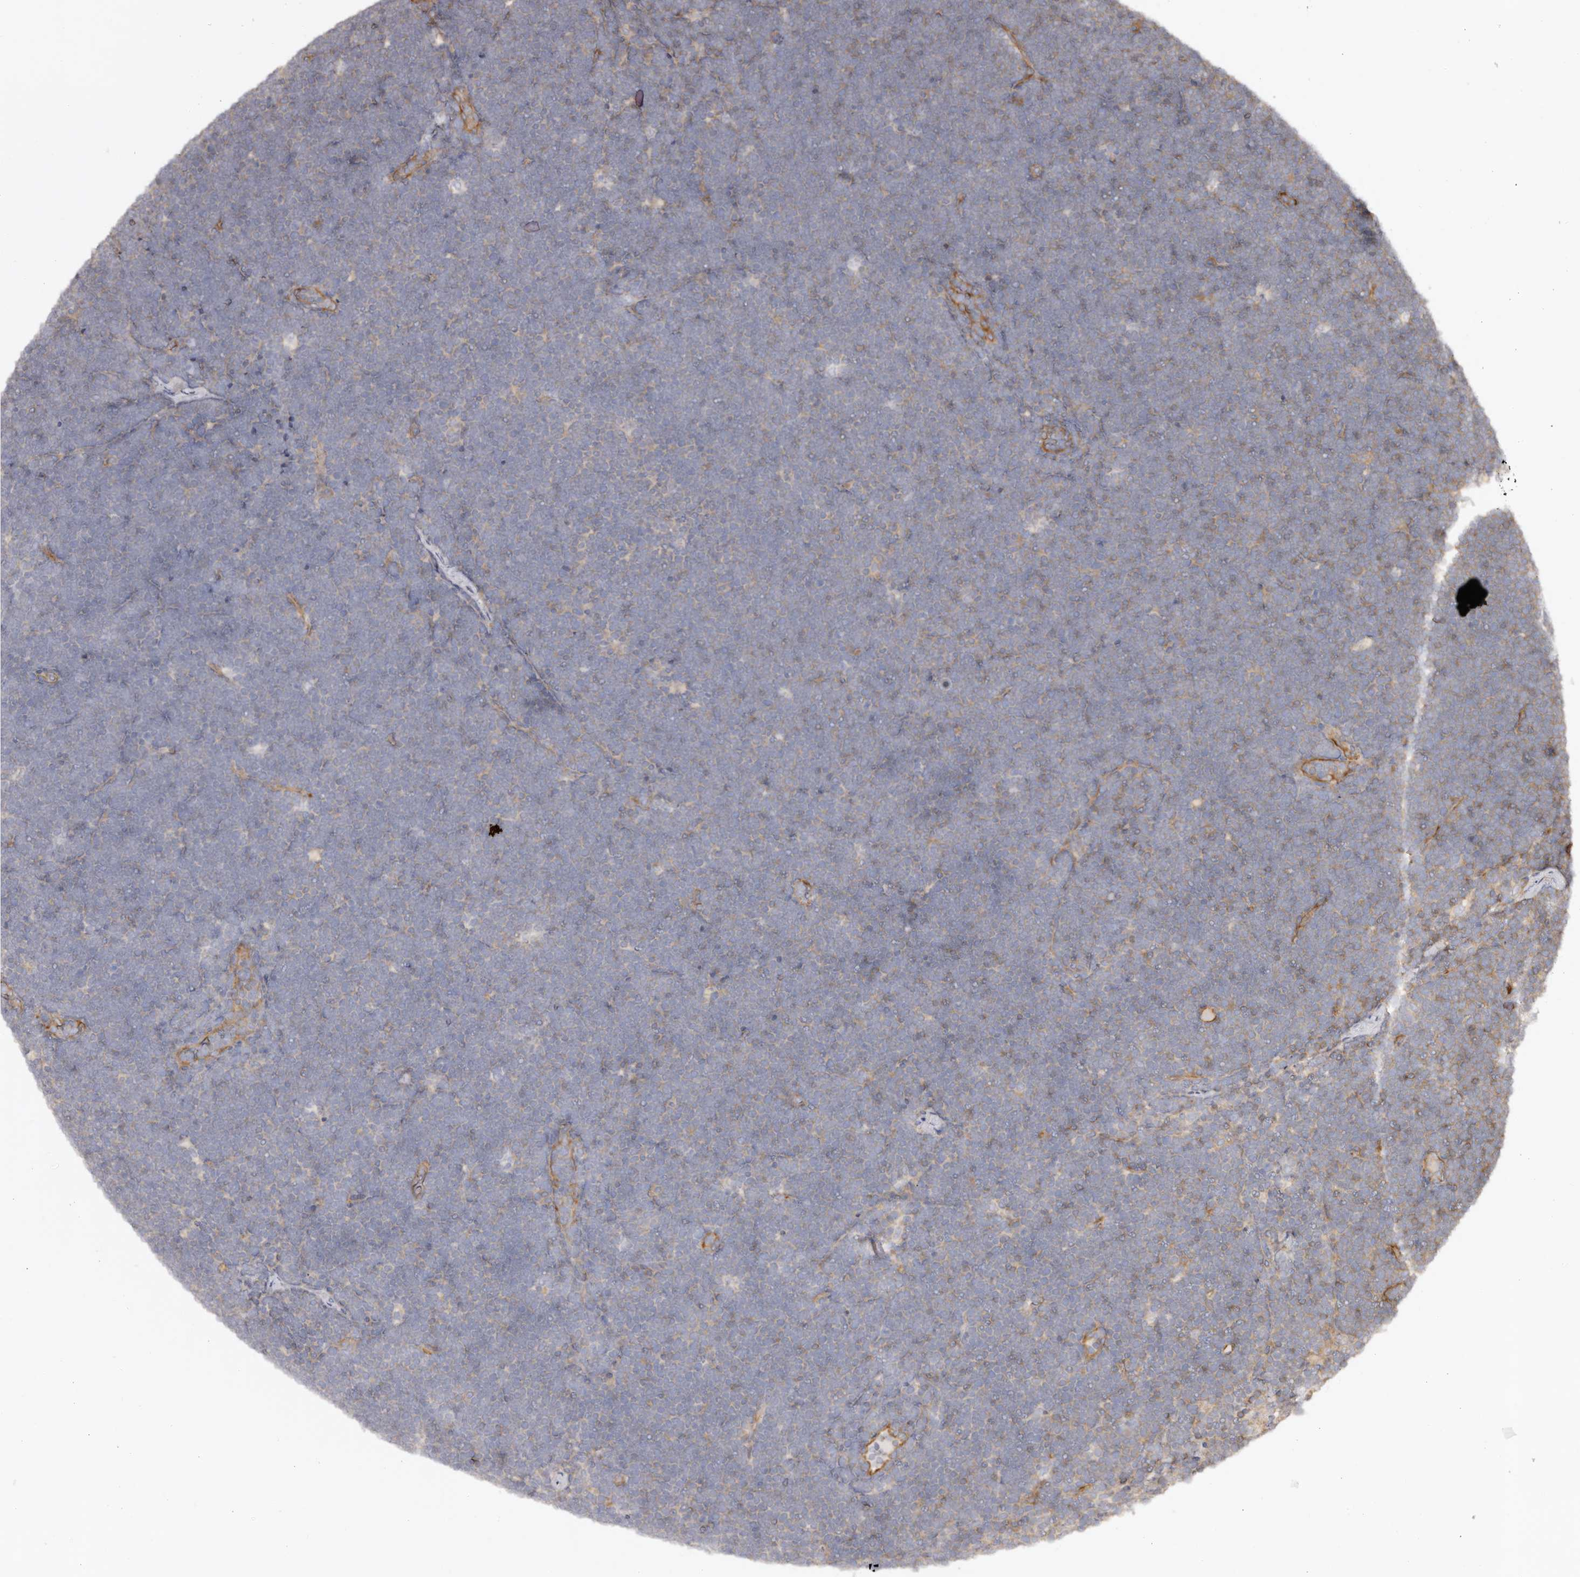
{"staining": {"intensity": "negative", "quantity": "none", "location": "none"}, "tissue": "lymphoma", "cell_type": "Tumor cells", "image_type": "cancer", "snomed": [{"axis": "morphology", "description": "Malignant lymphoma, non-Hodgkin's type, High grade"}, {"axis": "topography", "description": "Lymph node"}], "caption": "A high-resolution image shows IHC staining of lymphoma, which displays no significant positivity in tumor cells.", "gene": "RPS6", "patient": {"sex": "male", "age": 13}}